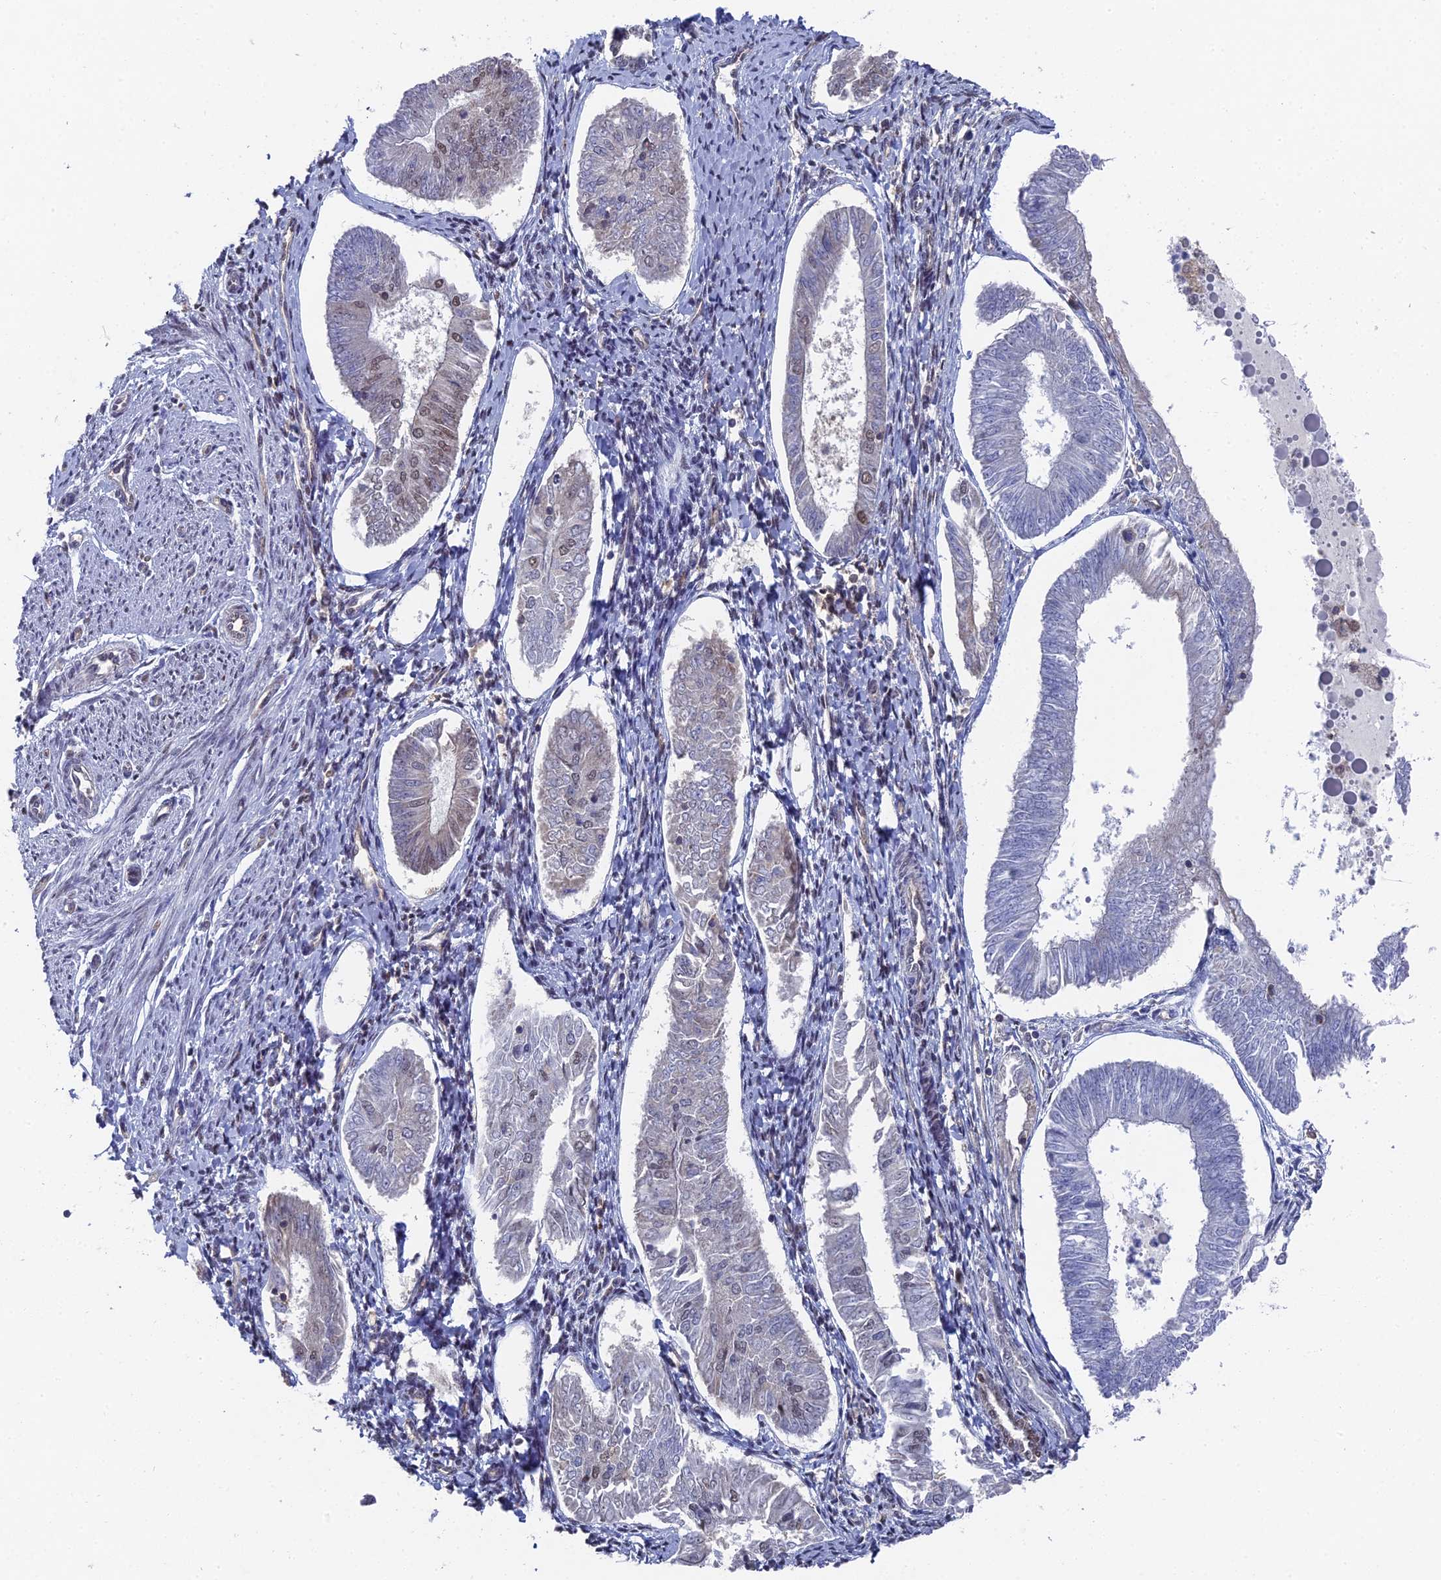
{"staining": {"intensity": "weak", "quantity": "<25%", "location": "nuclear"}, "tissue": "endometrial cancer", "cell_type": "Tumor cells", "image_type": "cancer", "snomed": [{"axis": "morphology", "description": "Adenocarcinoma, NOS"}, {"axis": "topography", "description": "Endometrium"}], "caption": "Human adenocarcinoma (endometrial) stained for a protein using IHC demonstrates no expression in tumor cells.", "gene": "UNC5D", "patient": {"sex": "female", "age": 58}}